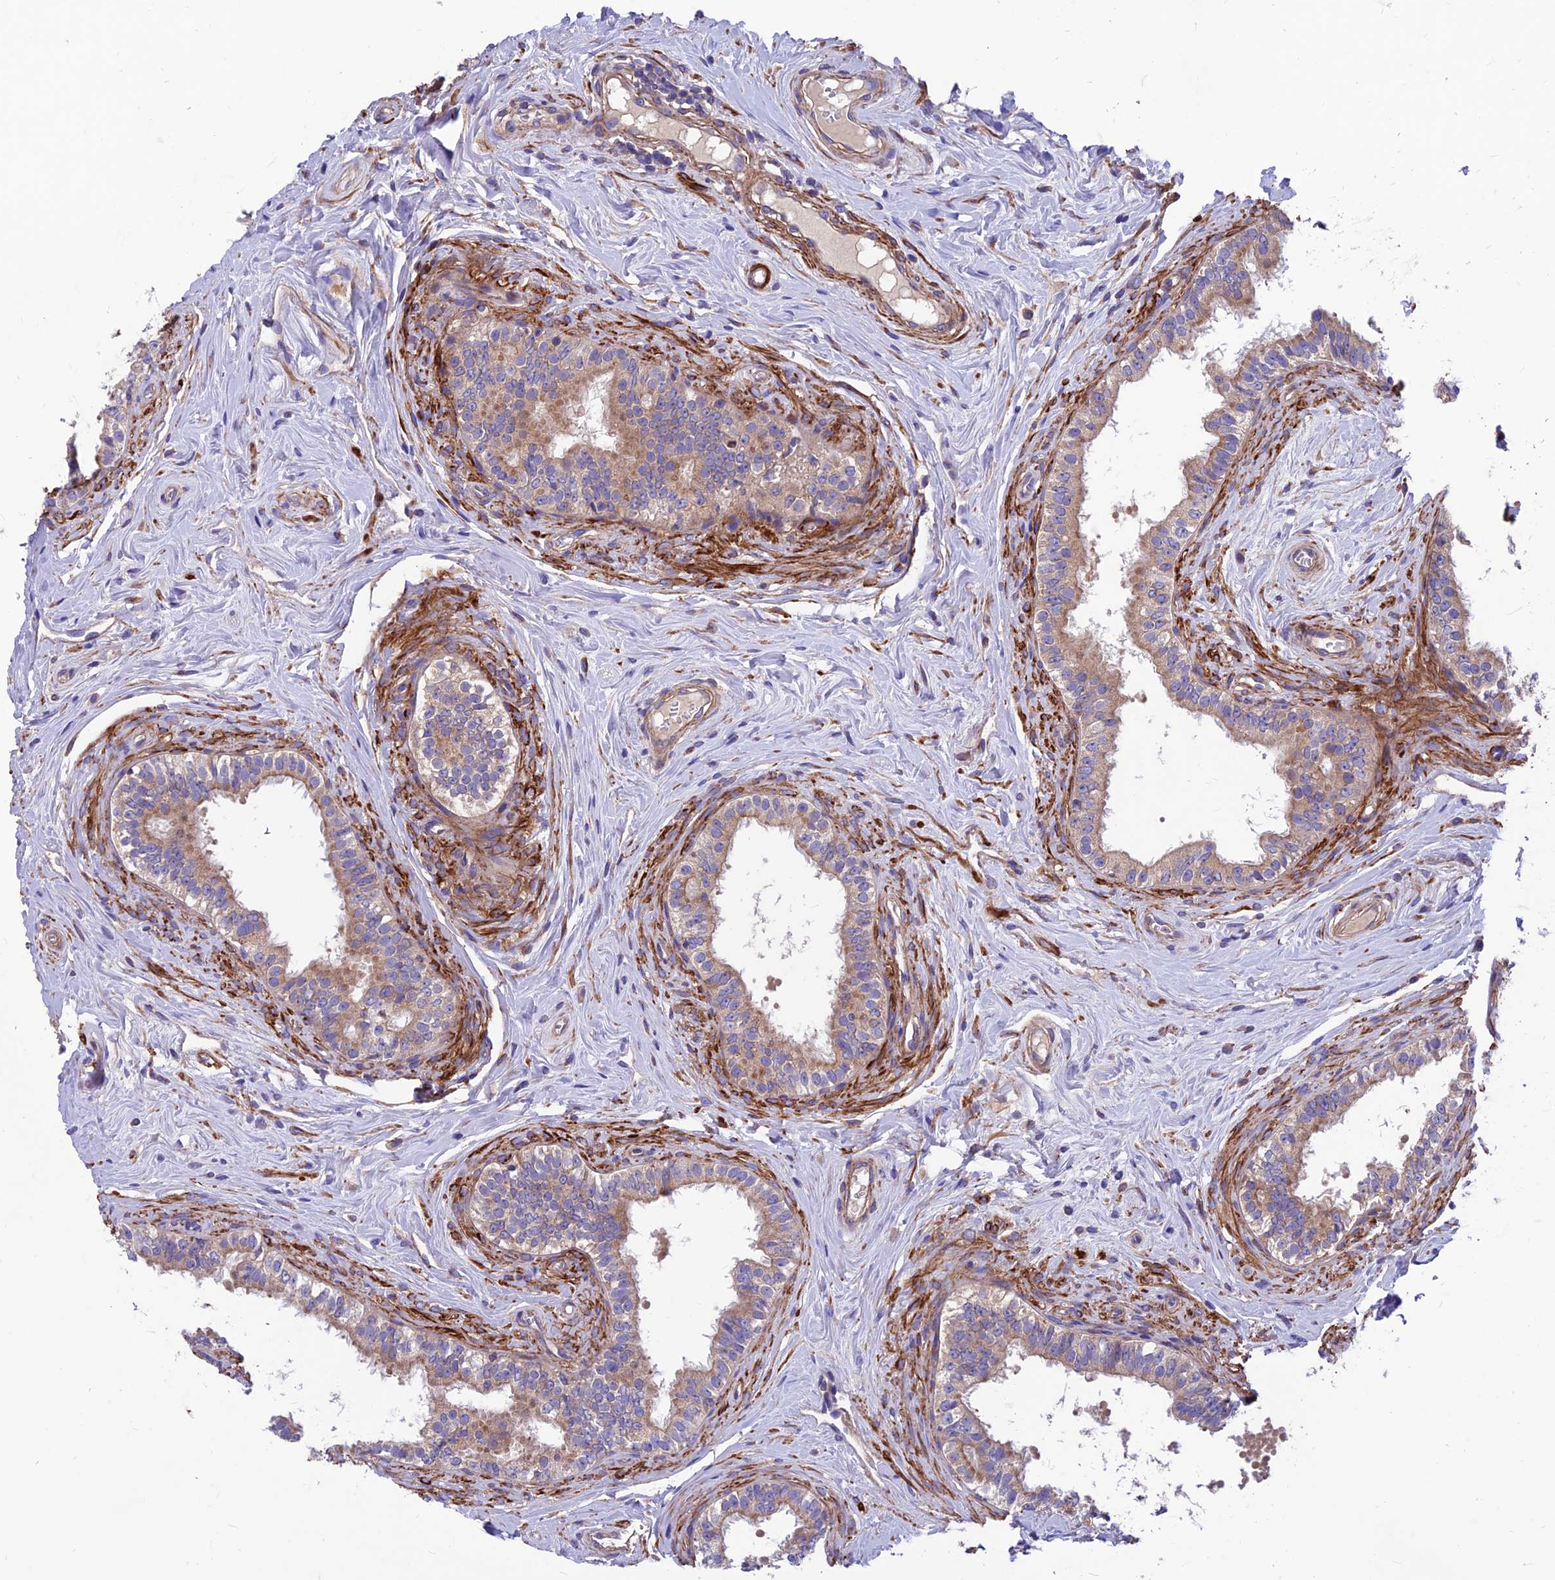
{"staining": {"intensity": "moderate", "quantity": "25%-75%", "location": "cytoplasmic/membranous"}, "tissue": "epididymis", "cell_type": "Glandular cells", "image_type": "normal", "snomed": [{"axis": "morphology", "description": "Normal tissue, NOS"}, {"axis": "topography", "description": "Epididymis"}], "caption": "Immunohistochemistry micrograph of benign epididymis: epididymis stained using immunohistochemistry reveals medium levels of moderate protein expression localized specifically in the cytoplasmic/membranous of glandular cells, appearing as a cytoplasmic/membranous brown color.", "gene": "VPS16", "patient": {"sex": "male", "age": 33}}